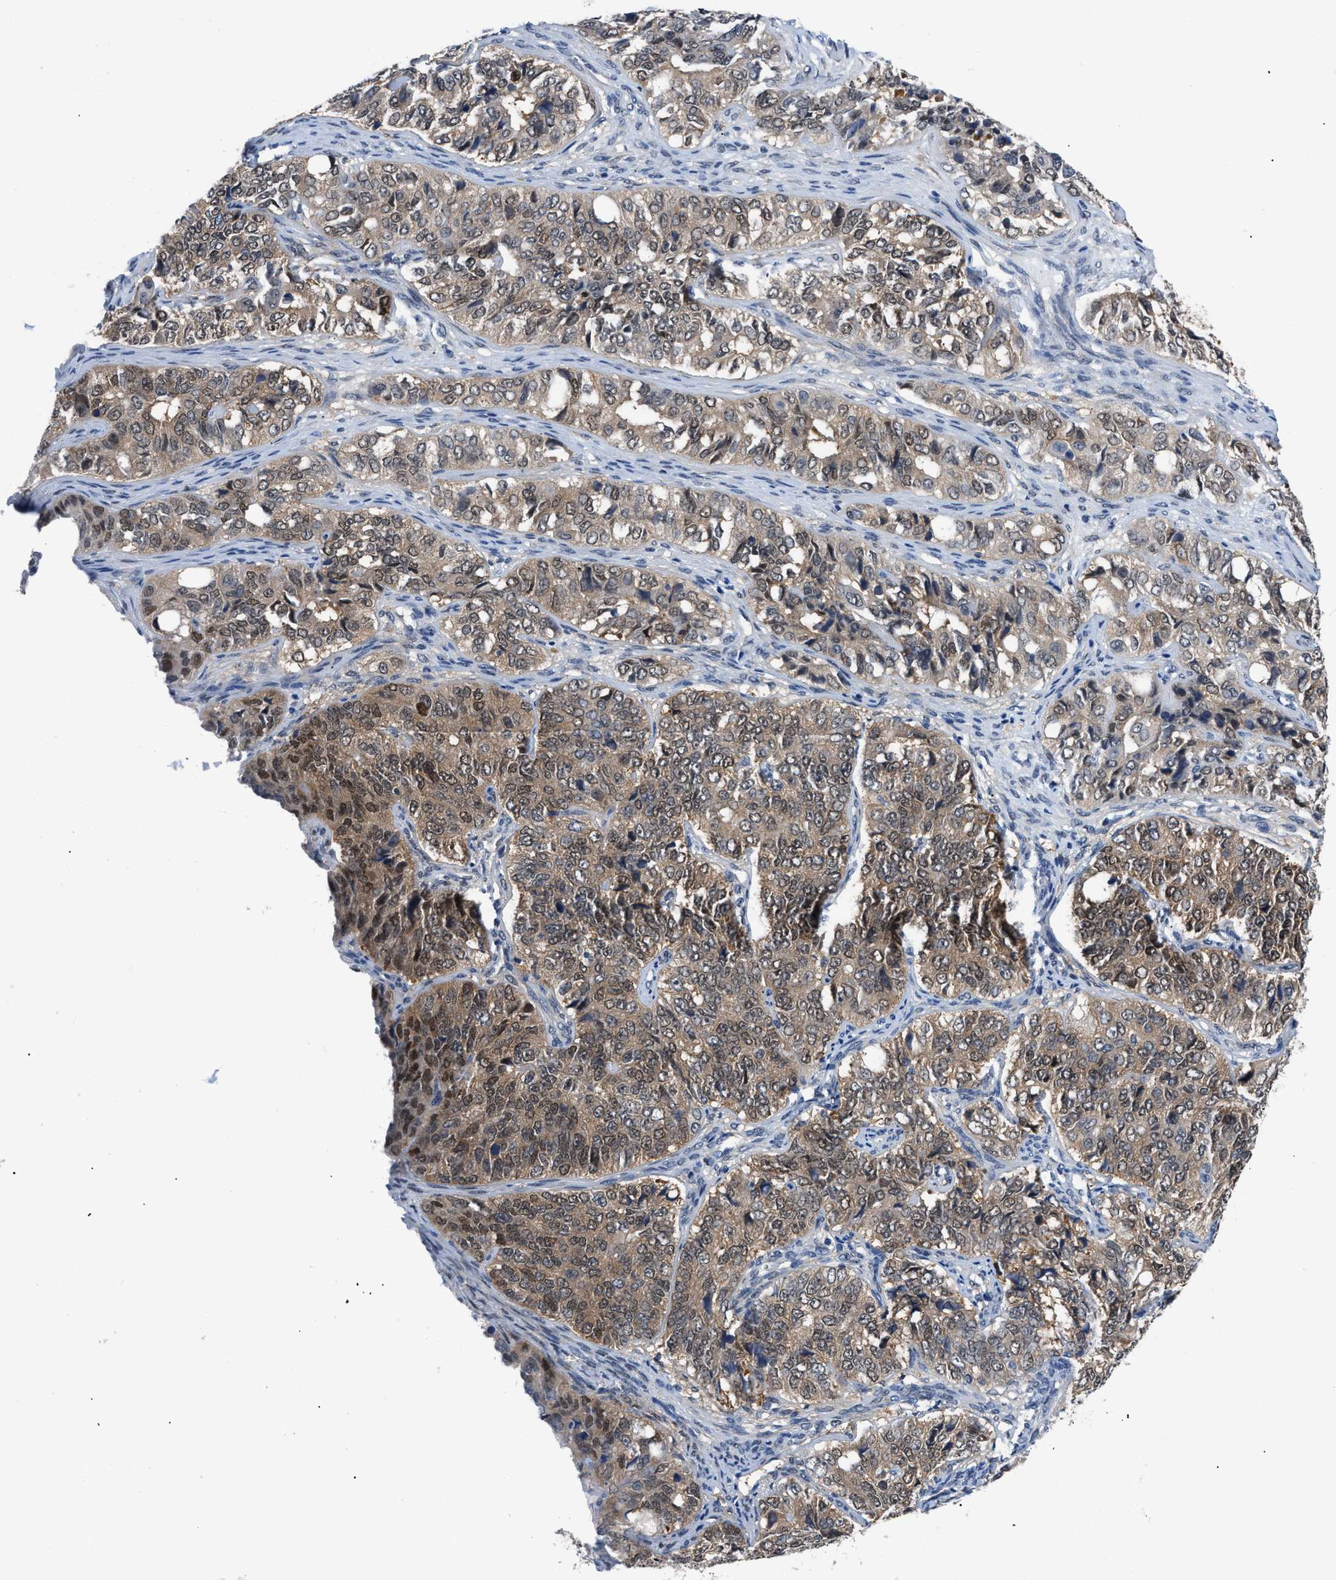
{"staining": {"intensity": "moderate", "quantity": ">75%", "location": "cytoplasmic/membranous,nuclear"}, "tissue": "ovarian cancer", "cell_type": "Tumor cells", "image_type": "cancer", "snomed": [{"axis": "morphology", "description": "Carcinoma, endometroid"}, {"axis": "topography", "description": "Ovary"}], "caption": "A brown stain highlights moderate cytoplasmic/membranous and nuclear positivity of a protein in endometroid carcinoma (ovarian) tumor cells.", "gene": "TMEM45B", "patient": {"sex": "female", "age": 51}}